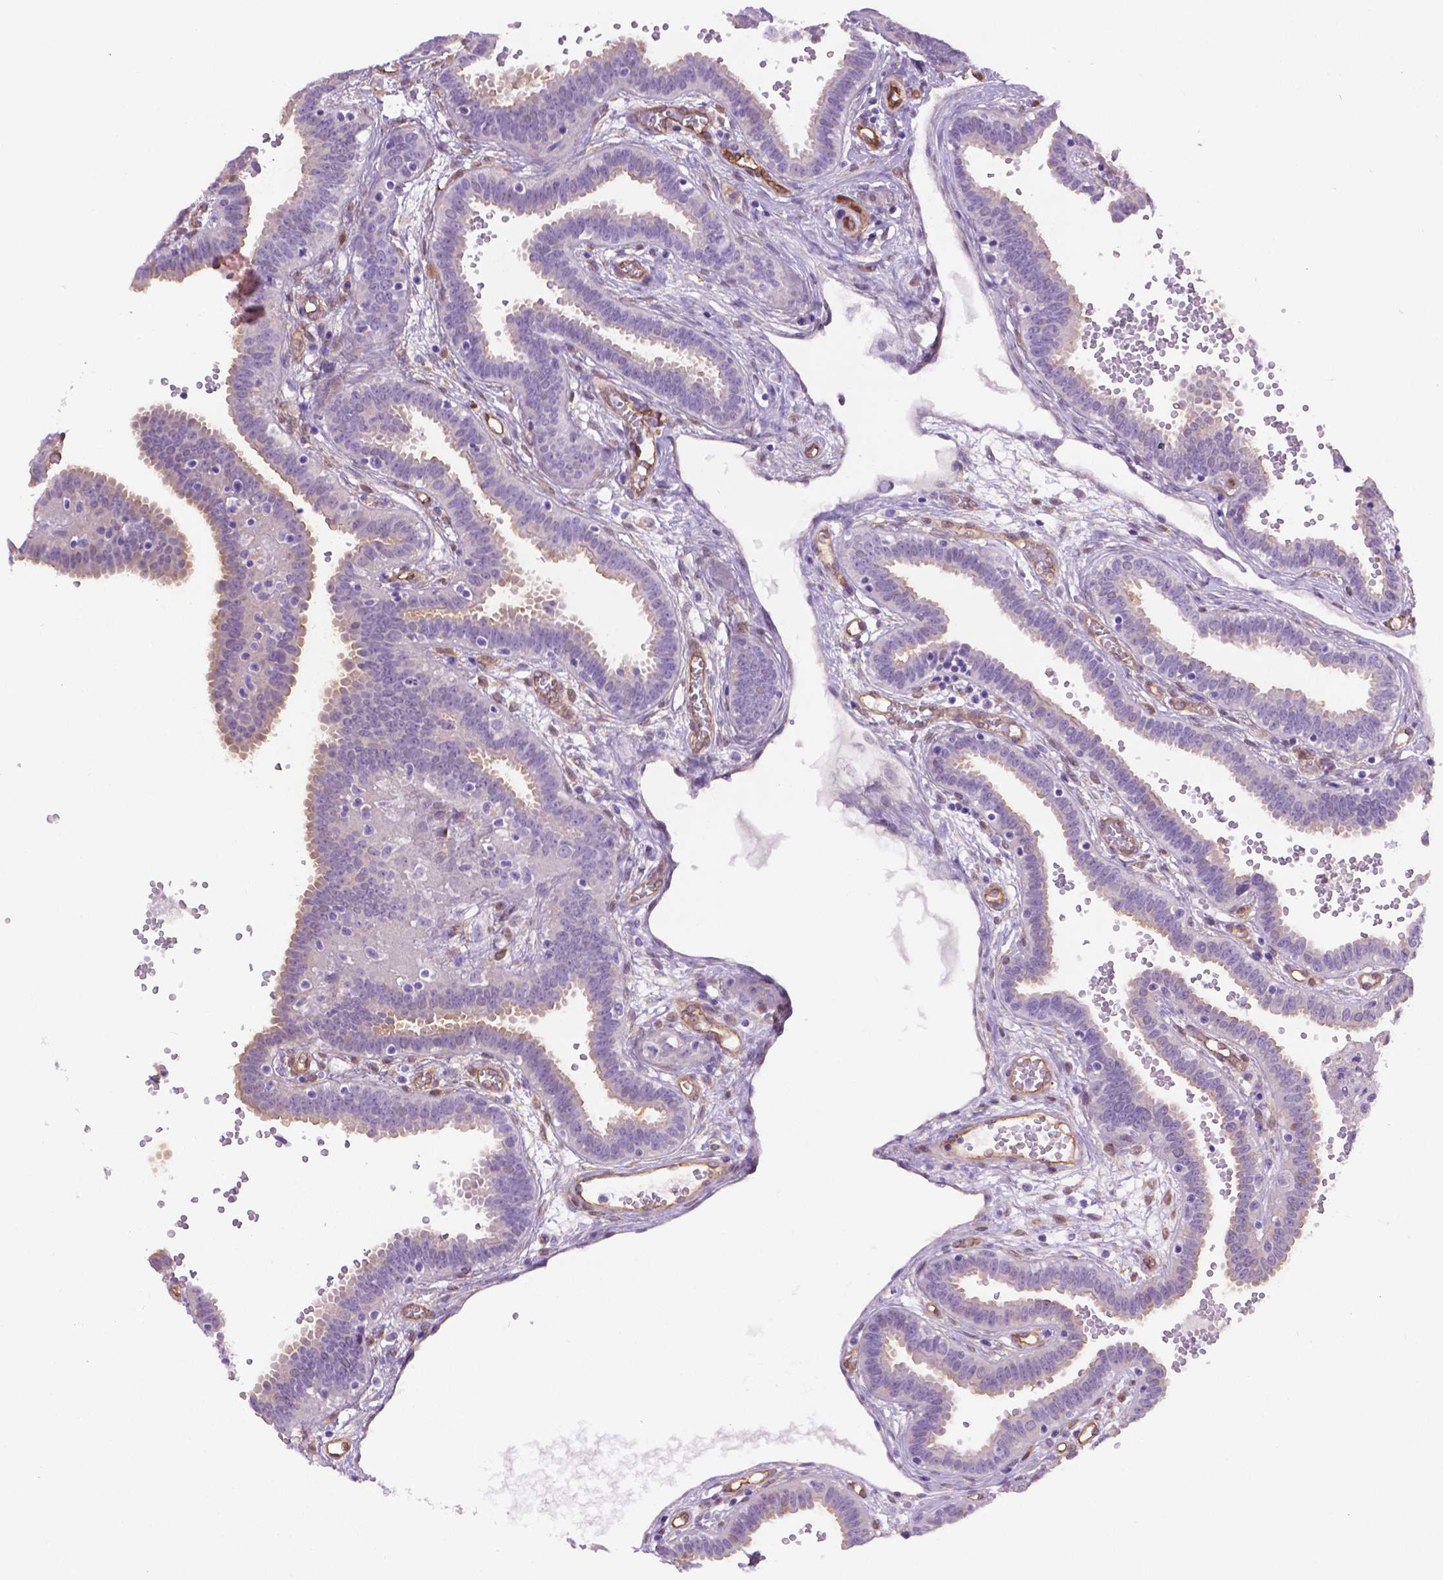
{"staining": {"intensity": "negative", "quantity": "none", "location": "none"}, "tissue": "fallopian tube", "cell_type": "Glandular cells", "image_type": "normal", "snomed": [{"axis": "morphology", "description": "Normal tissue, NOS"}, {"axis": "topography", "description": "Fallopian tube"}], "caption": "The image reveals no significant staining in glandular cells of fallopian tube.", "gene": "CLIC4", "patient": {"sex": "female", "age": 37}}